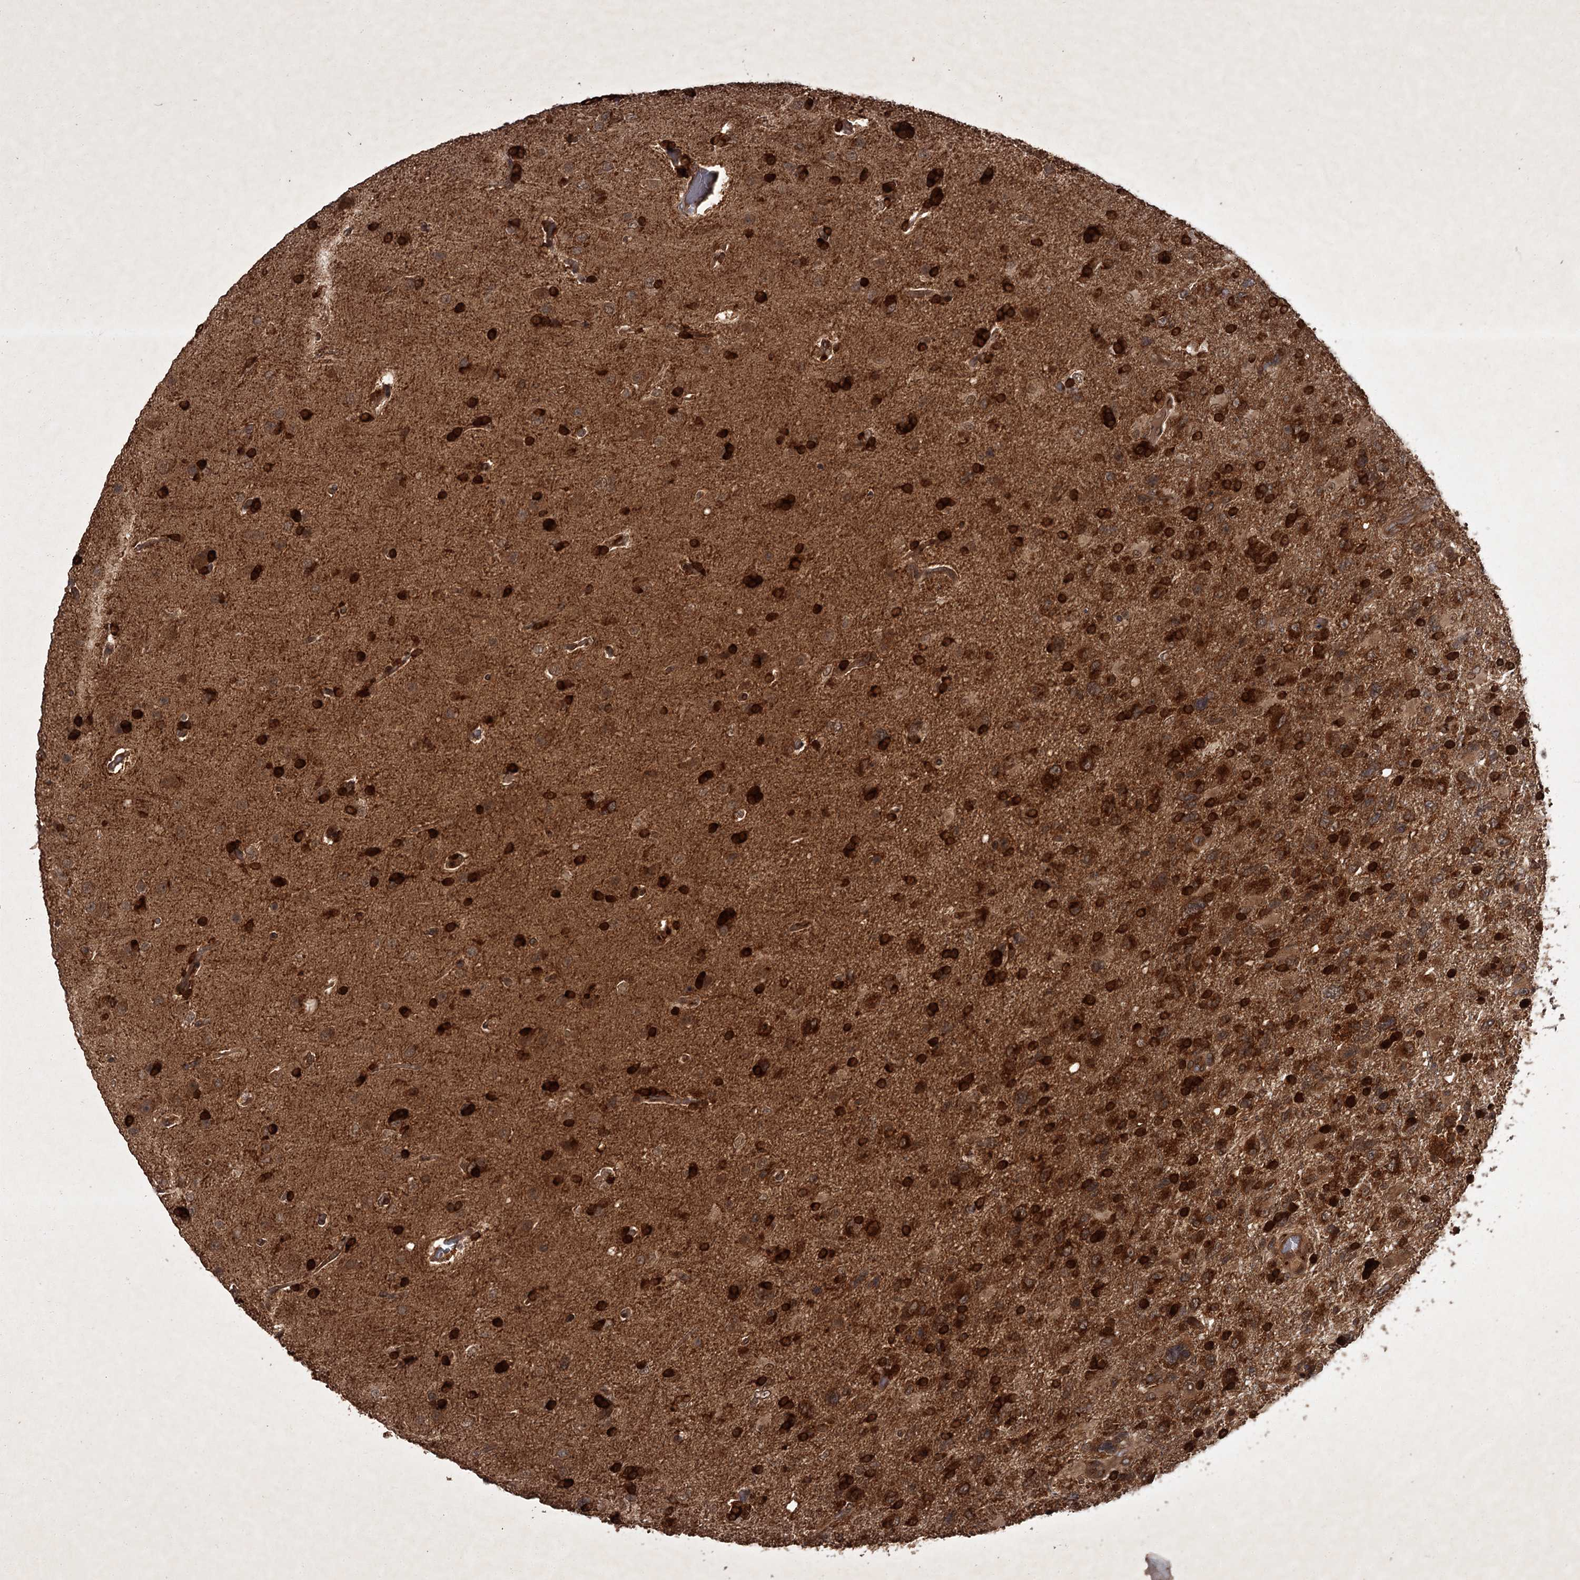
{"staining": {"intensity": "strong", "quantity": ">75%", "location": "cytoplasmic/membranous"}, "tissue": "glioma", "cell_type": "Tumor cells", "image_type": "cancer", "snomed": [{"axis": "morphology", "description": "Glioma, malignant, High grade"}, {"axis": "topography", "description": "Brain"}], "caption": "The histopathology image demonstrates immunohistochemical staining of glioma. There is strong cytoplasmic/membranous staining is seen in about >75% of tumor cells.", "gene": "TBC1D23", "patient": {"sex": "male", "age": 61}}